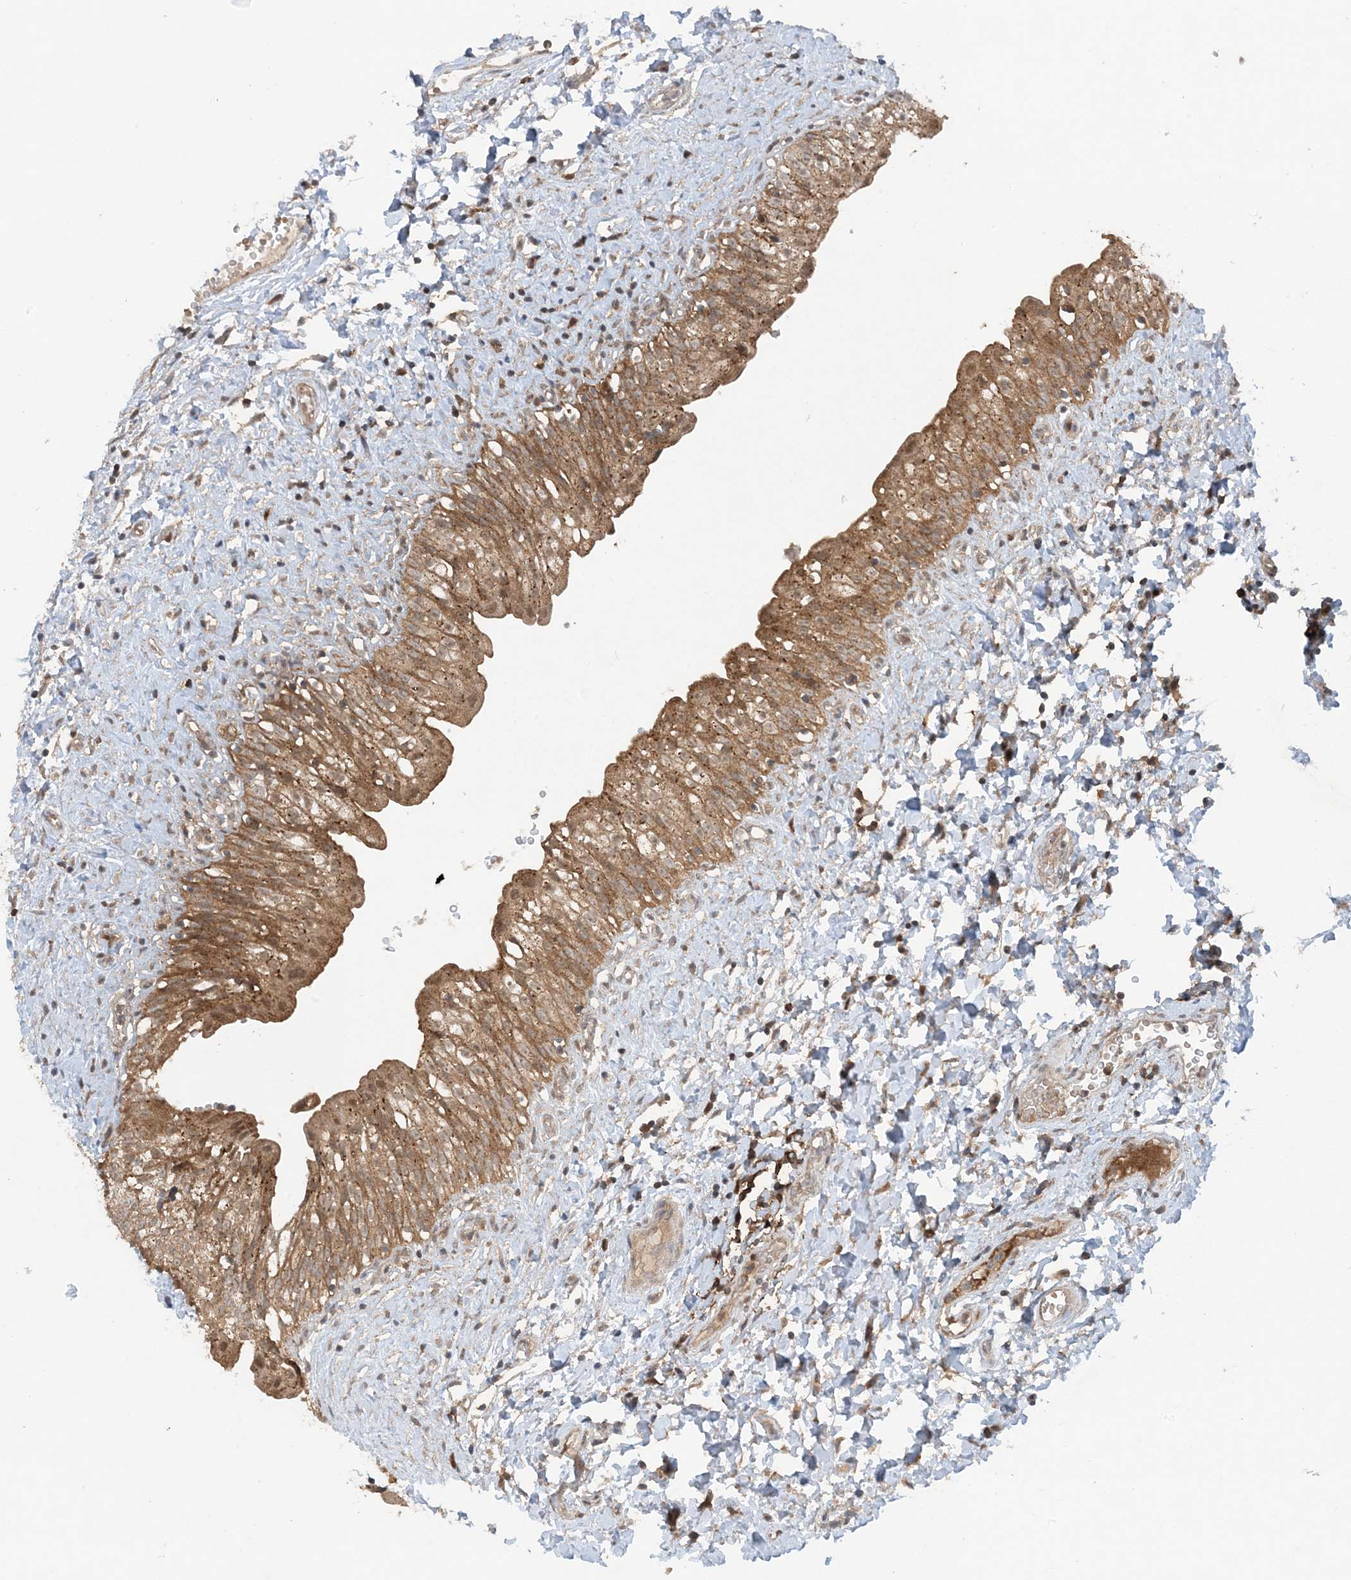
{"staining": {"intensity": "moderate", "quantity": ">75%", "location": "cytoplasmic/membranous"}, "tissue": "urinary bladder", "cell_type": "Urothelial cells", "image_type": "normal", "snomed": [{"axis": "morphology", "description": "Normal tissue, NOS"}, {"axis": "topography", "description": "Urinary bladder"}], "caption": "DAB immunohistochemical staining of normal human urinary bladder shows moderate cytoplasmic/membranous protein positivity in approximately >75% of urothelial cells.", "gene": "STAM2", "patient": {"sex": "male", "age": 51}}